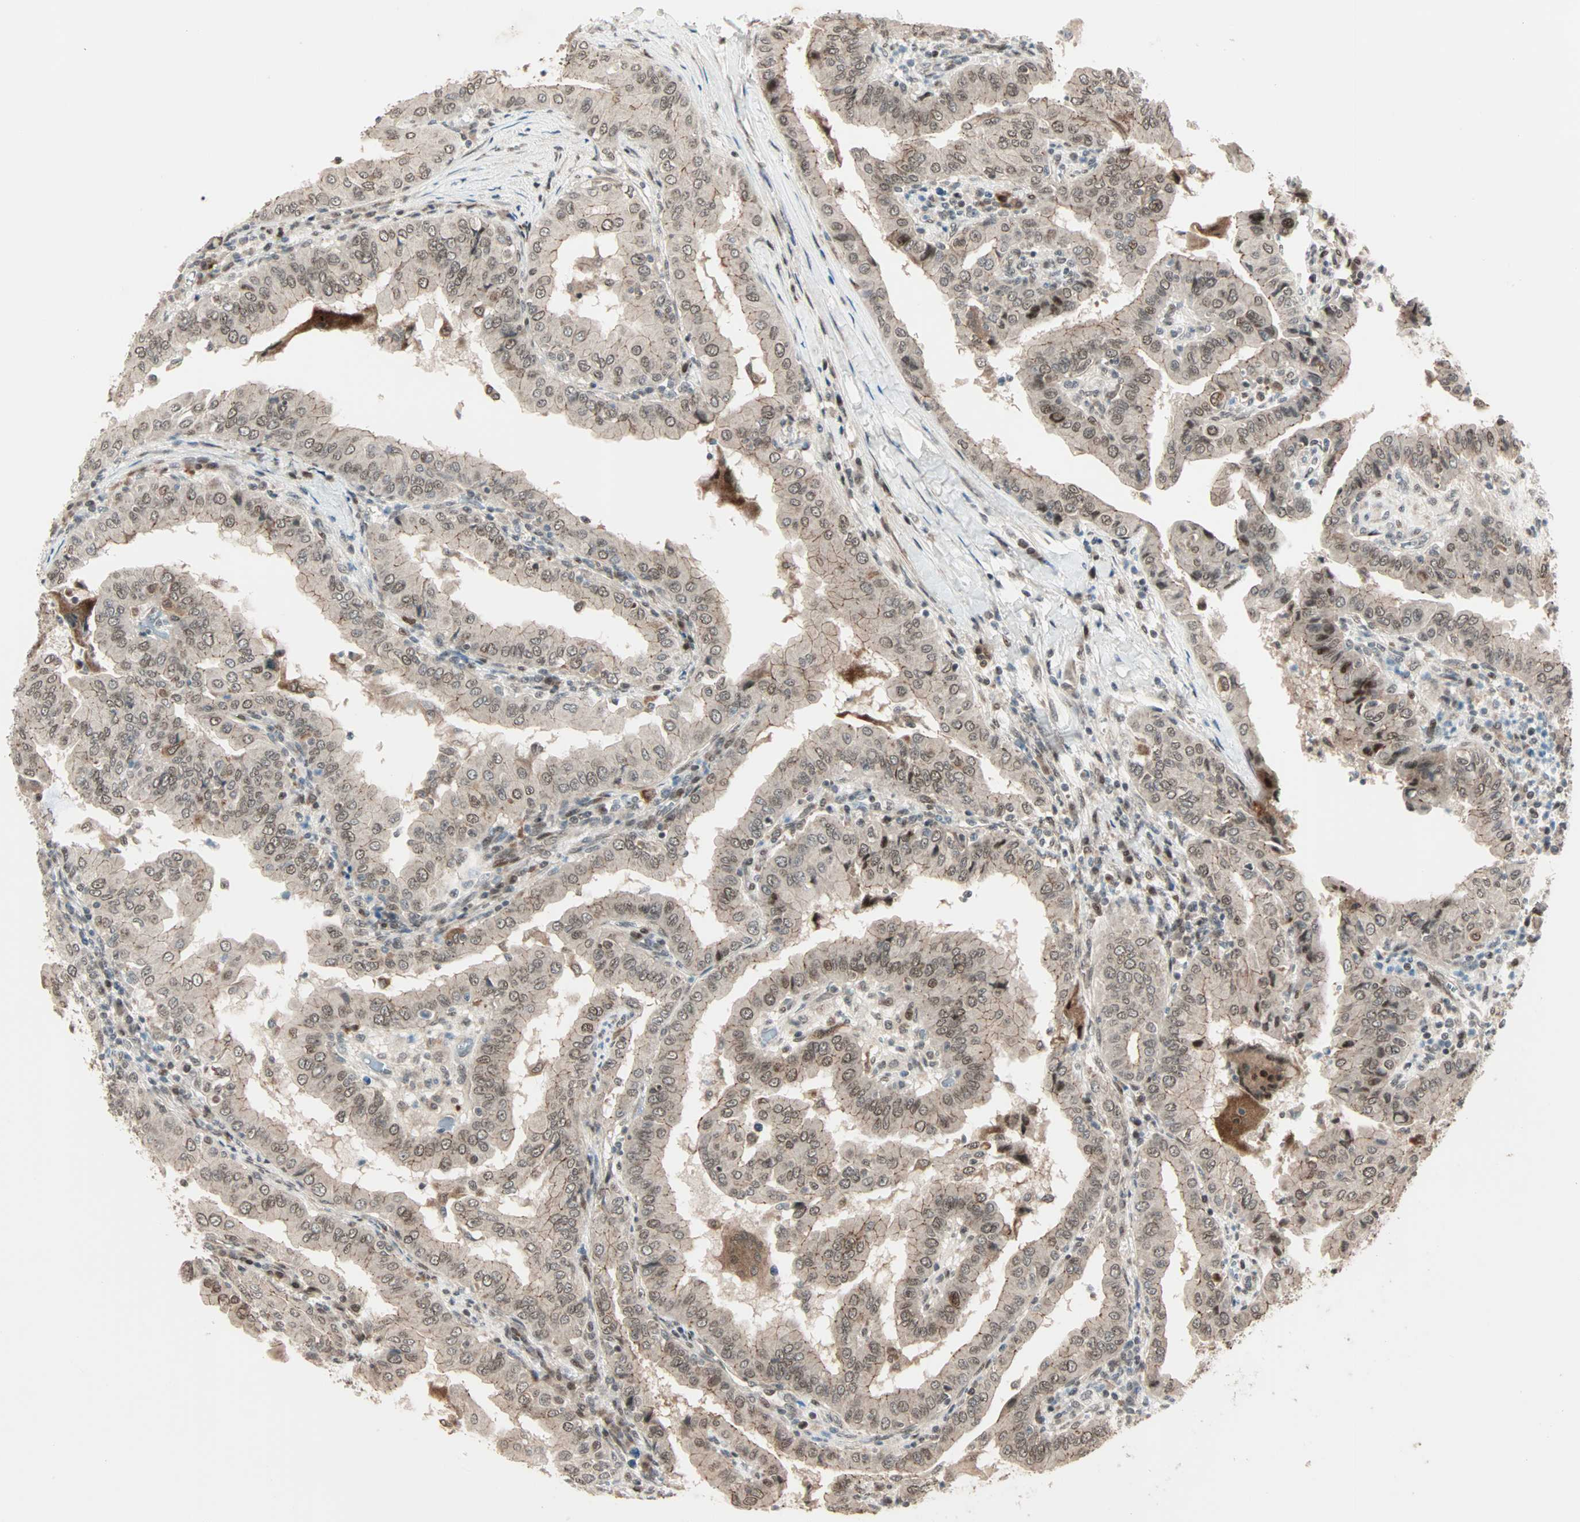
{"staining": {"intensity": "weak", "quantity": "25%-75%", "location": "cytoplasmic/membranous,nuclear"}, "tissue": "thyroid cancer", "cell_type": "Tumor cells", "image_type": "cancer", "snomed": [{"axis": "morphology", "description": "Papillary adenocarcinoma, NOS"}, {"axis": "topography", "description": "Thyroid gland"}], "caption": "Thyroid papillary adenocarcinoma stained with a brown dye demonstrates weak cytoplasmic/membranous and nuclear positive positivity in about 25%-75% of tumor cells.", "gene": "CBX4", "patient": {"sex": "male", "age": 33}}